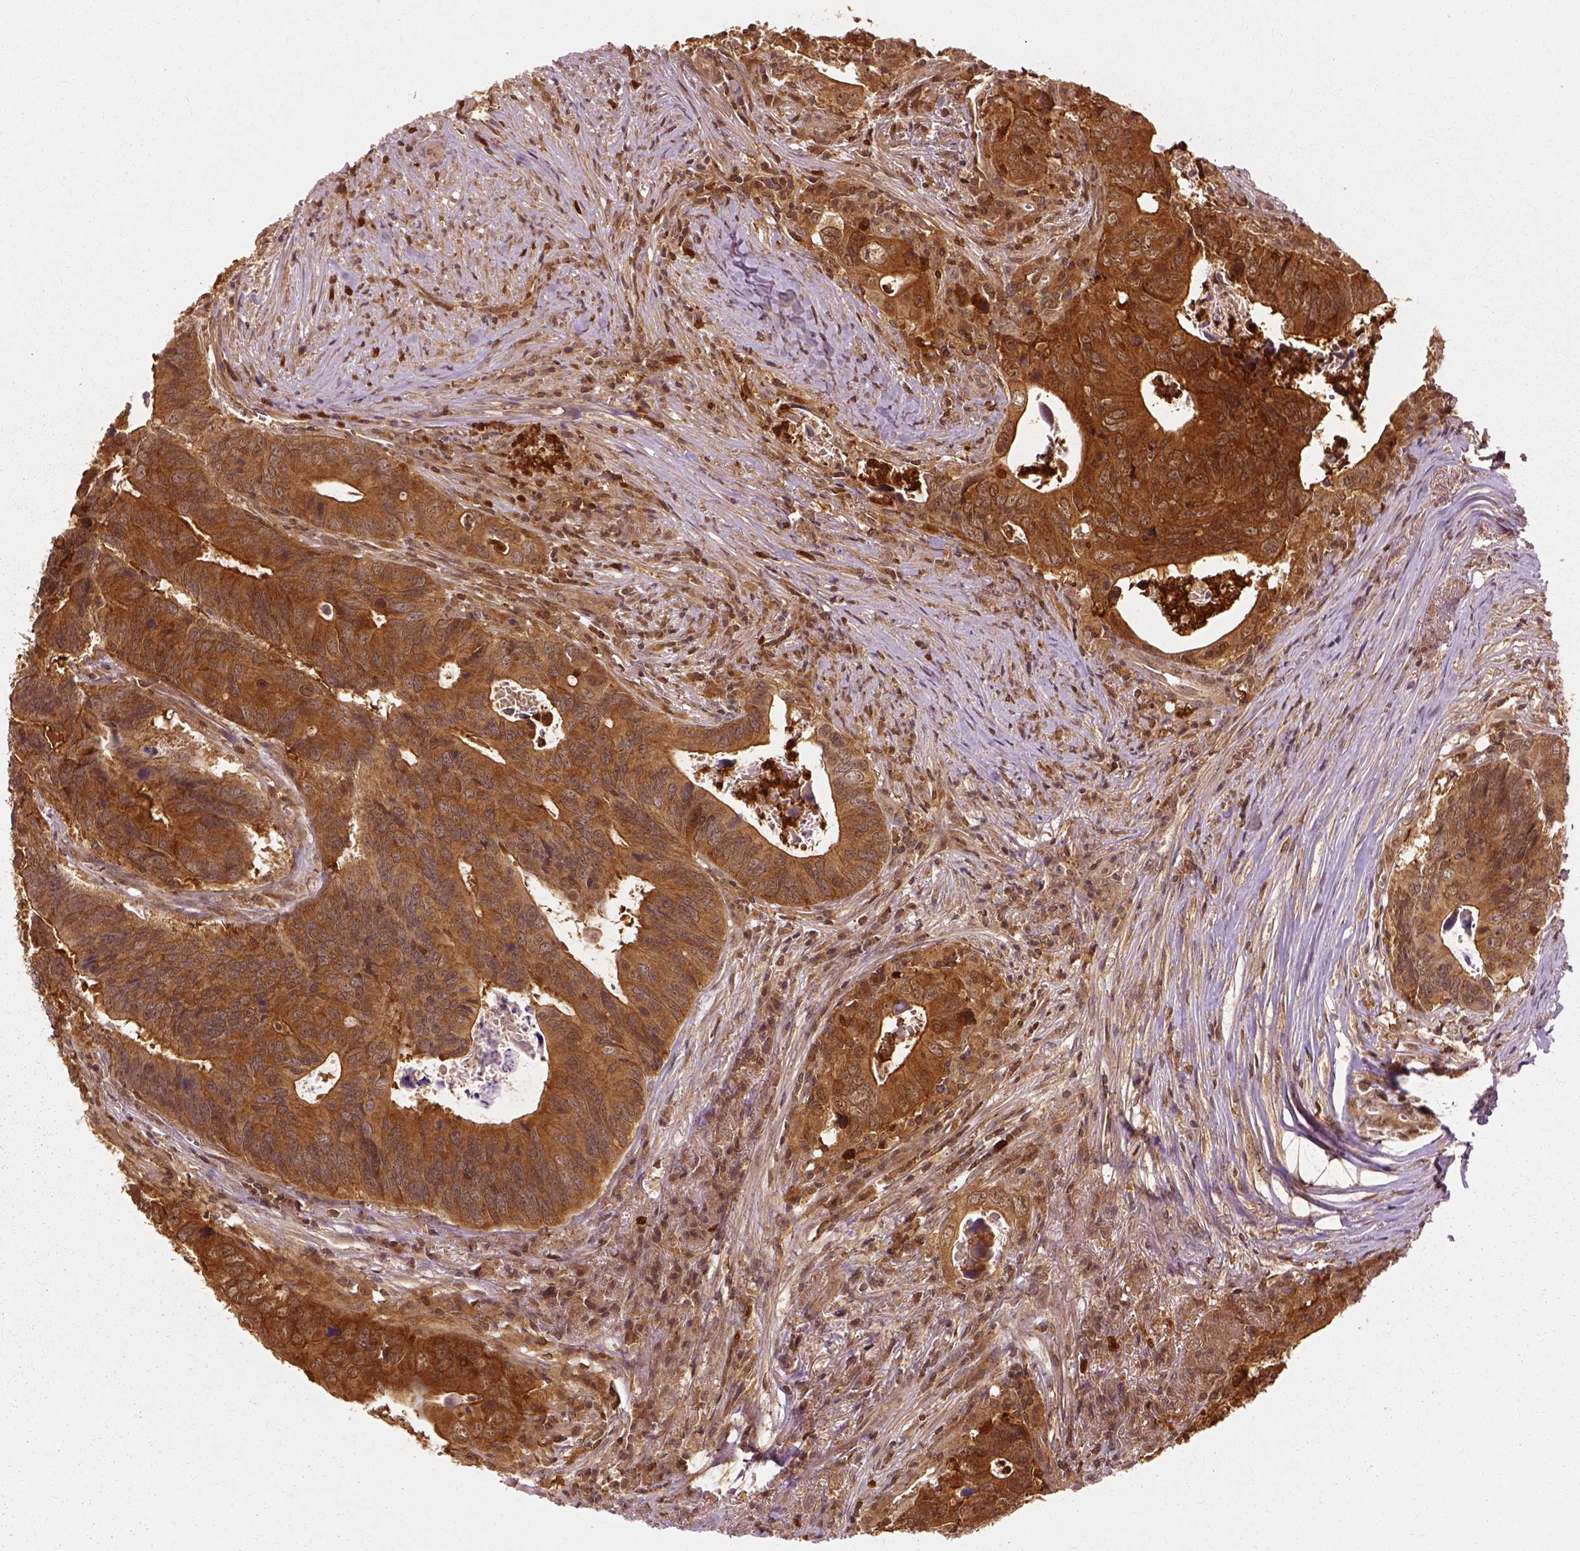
{"staining": {"intensity": "strong", "quantity": ">75%", "location": "cytoplasmic/membranous"}, "tissue": "colorectal cancer", "cell_type": "Tumor cells", "image_type": "cancer", "snomed": [{"axis": "morphology", "description": "Adenocarcinoma, NOS"}, {"axis": "topography", "description": "Colon"}], "caption": "An immunohistochemistry (IHC) micrograph of tumor tissue is shown. Protein staining in brown shows strong cytoplasmic/membranous positivity in adenocarcinoma (colorectal) within tumor cells.", "gene": "GPI", "patient": {"sex": "female", "age": 82}}